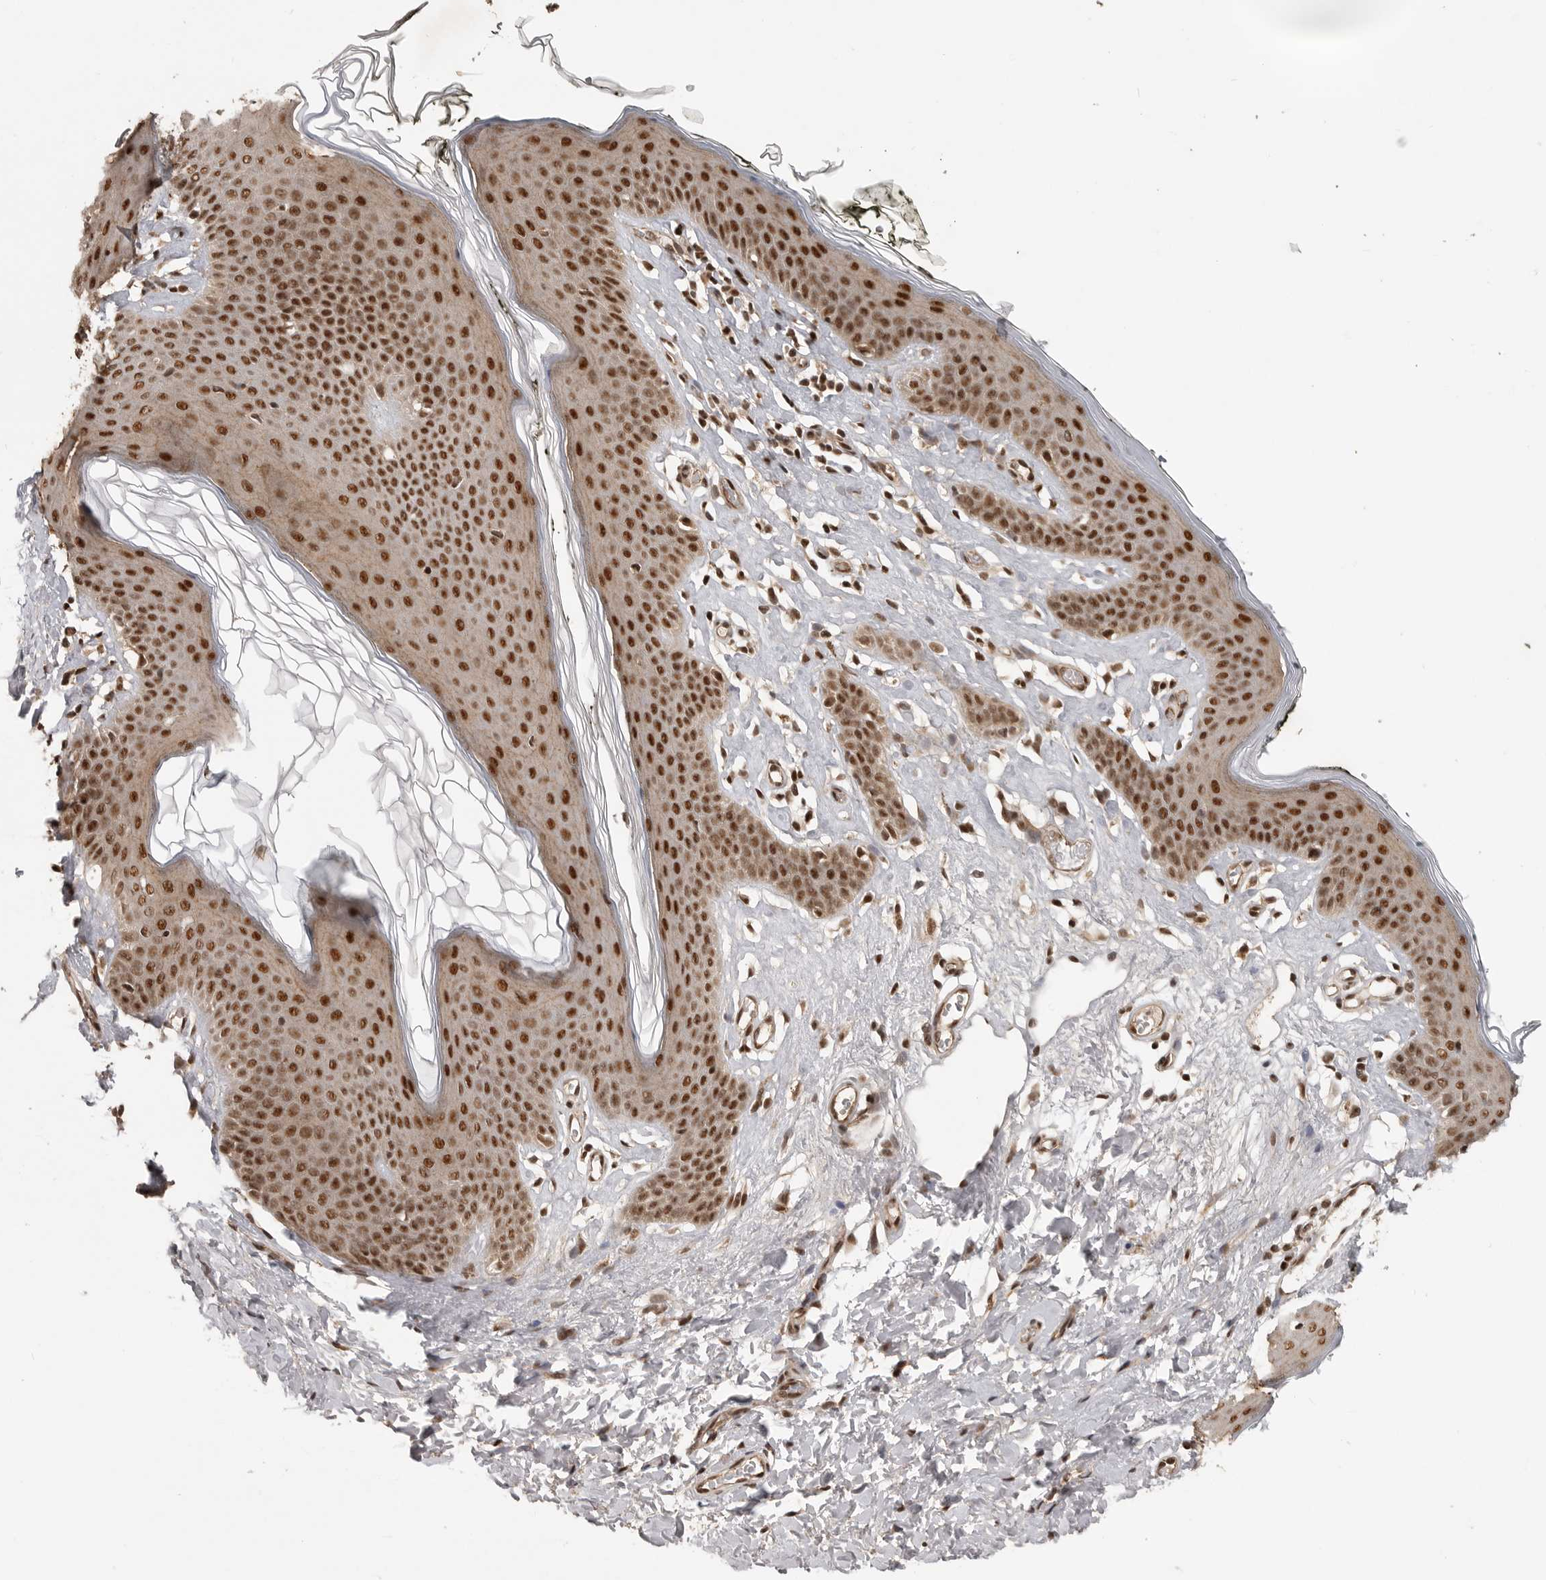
{"staining": {"intensity": "strong", "quantity": ">75%", "location": "nuclear"}, "tissue": "skin", "cell_type": "Epidermal cells", "image_type": "normal", "snomed": [{"axis": "morphology", "description": "Normal tissue, NOS"}, {"axis": "morphology", "description": "Inflammation, NOS"}, {"axis": "topography", "description": "Vulva"}], "caption": "This photomicrograph exhibits immunohistochemistry (IHC) staining of benign skin, with high strong nuclear expression in approximately >75% of epidermal cells.", "gene": "CBLL1", "patient": {"sex": "female", "age": 84}}